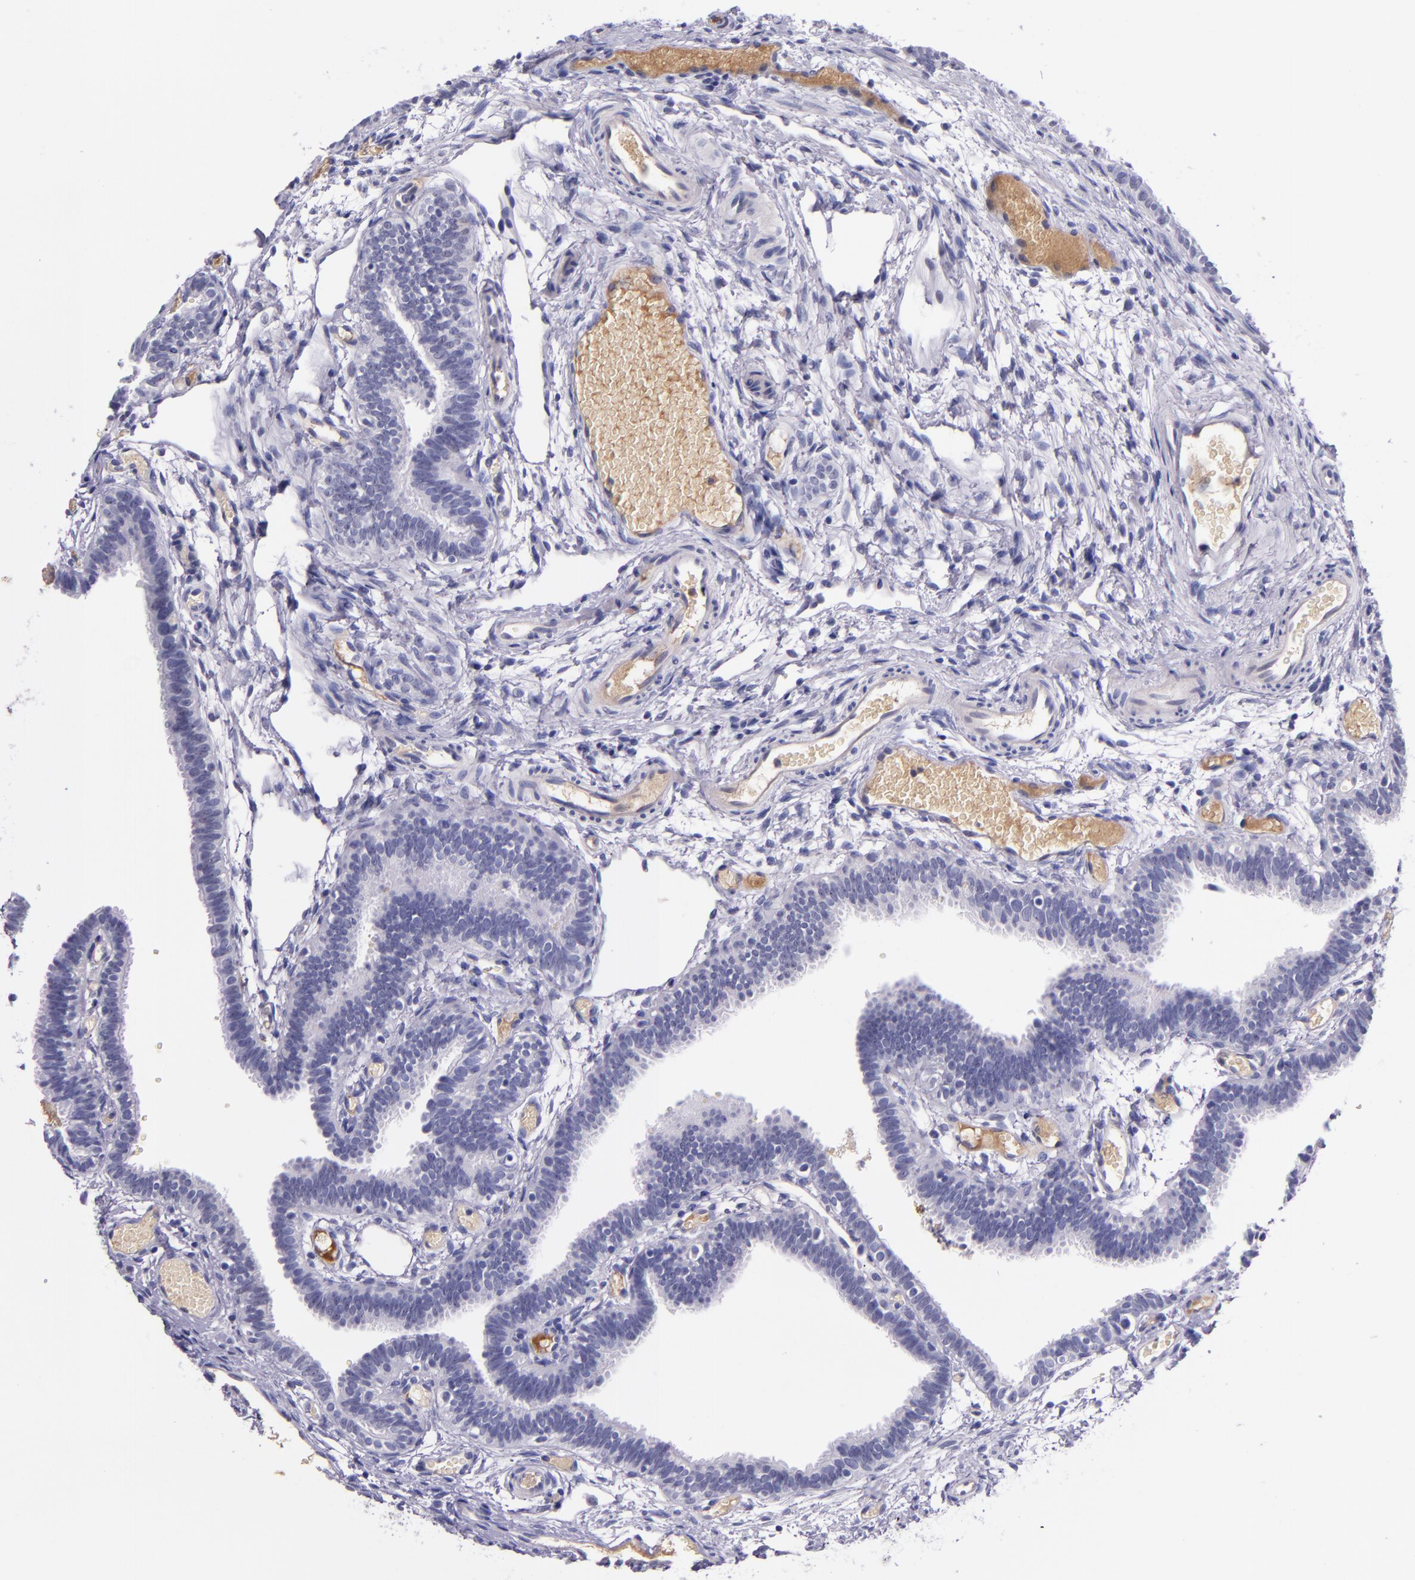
{"staining": {"intensity": "negative", "quantity": "none", "location": "none"}, "tissue": "fallopian tube", "cell_type": "Glandular cells", "image_type": "normal", "snomed": [{"axis": "morphology", "description": "Normal tissue, NOS"}, {"axis": "topography", "description": "Fallopian tube"}], "caption": "Immunohistochemical staining of normal fallopian tube shows no significant staining in glandular cells.", "gene": "KNG1", "patient": {"sex": "female", "age": 29}}